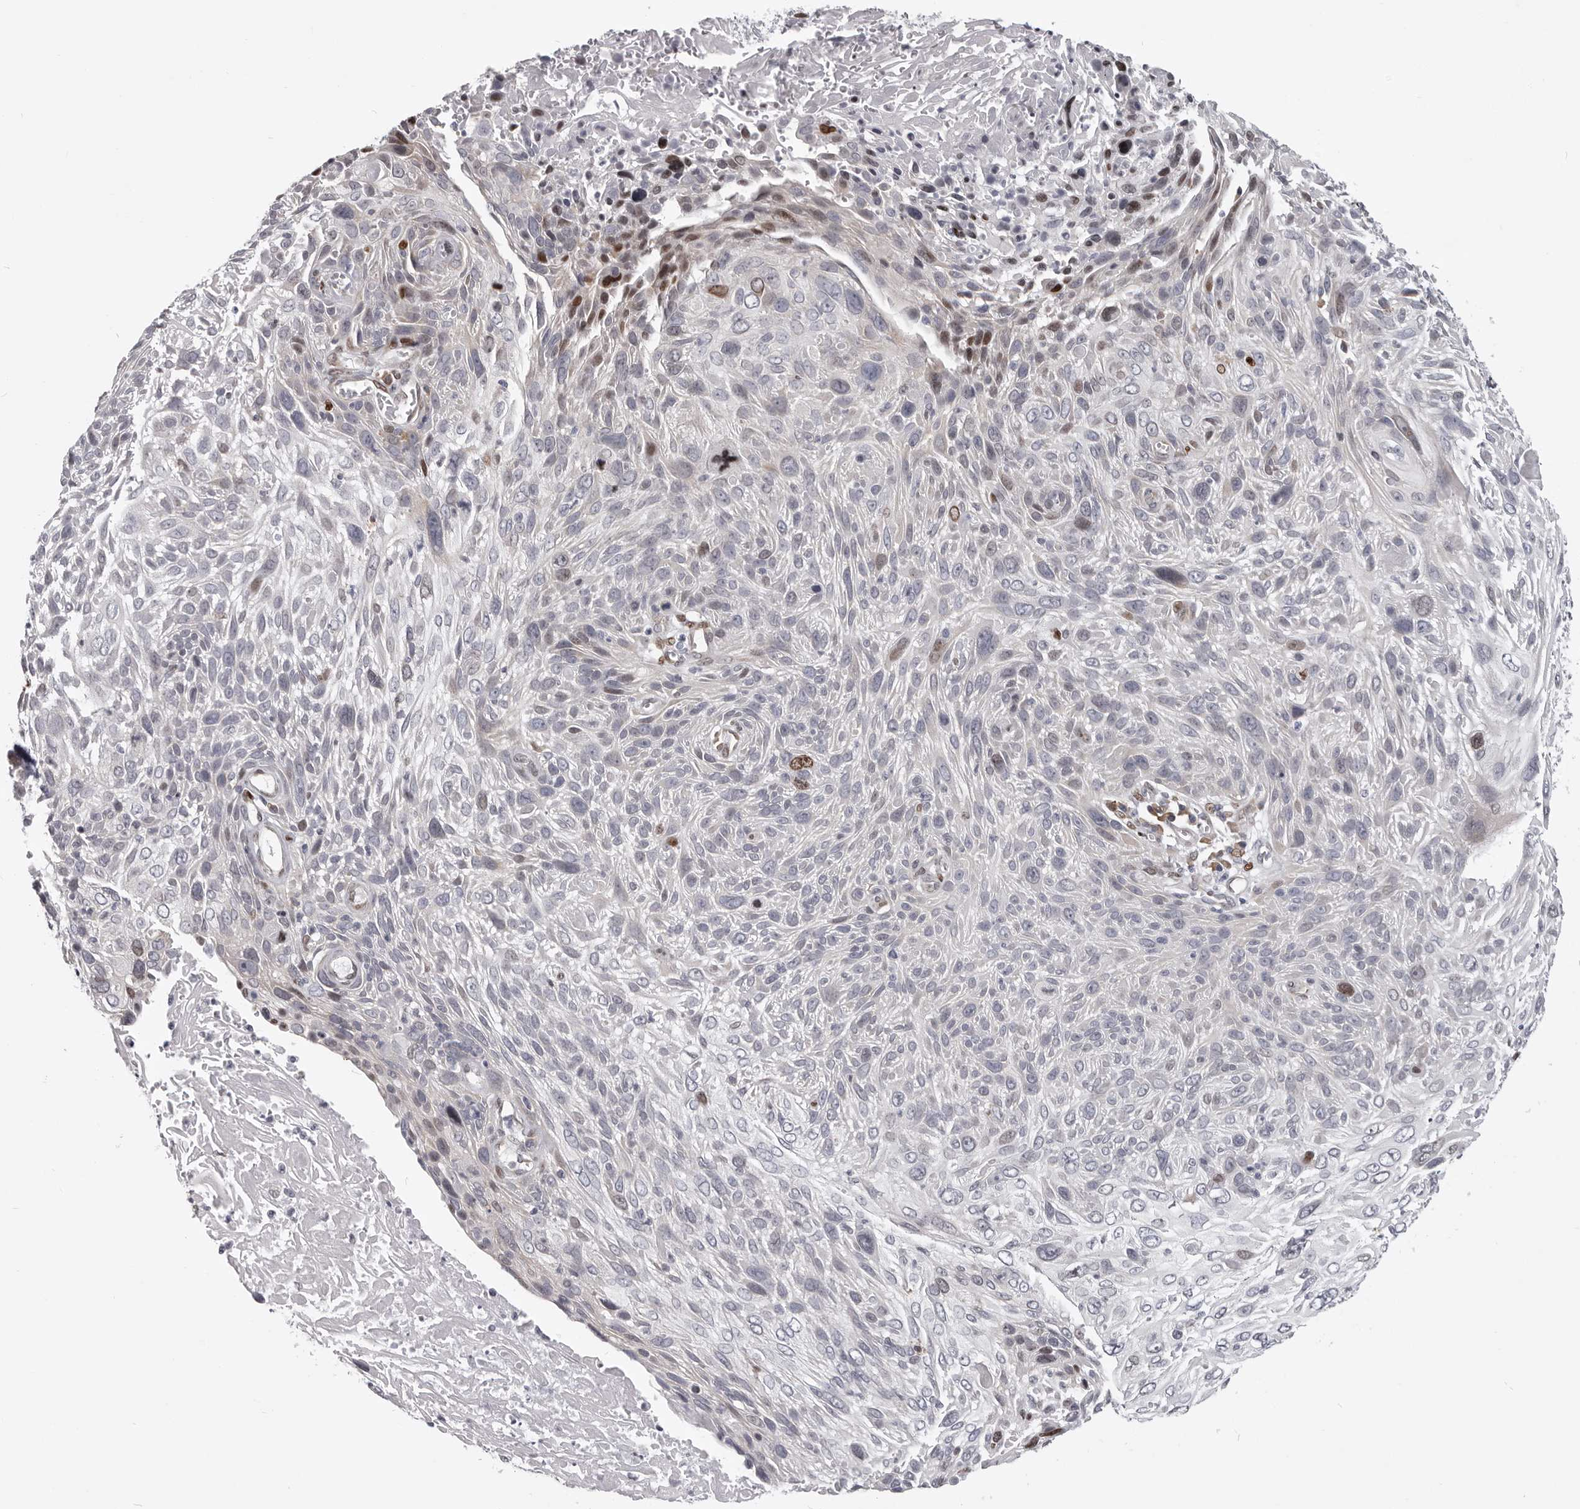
{"staining": {"intensity": "moderate", "quantity": "<25%", "location": "nuclear"}, "tissue": "cervical cancer", "cell_type": "Tumor cells", "image_type": "cancer", "snomed": [{"axis": "morphology", "description": "Squamous cell carcinoma, NOS"}, {"axis": "topography", "description": "Cervix"}], "caption": "Moderate nuclear protein staining is present in approximately <25% of tumor cells in cervical cancer.", "gene": "SRP19", "patient": {"sex": "female", "age": 51}}